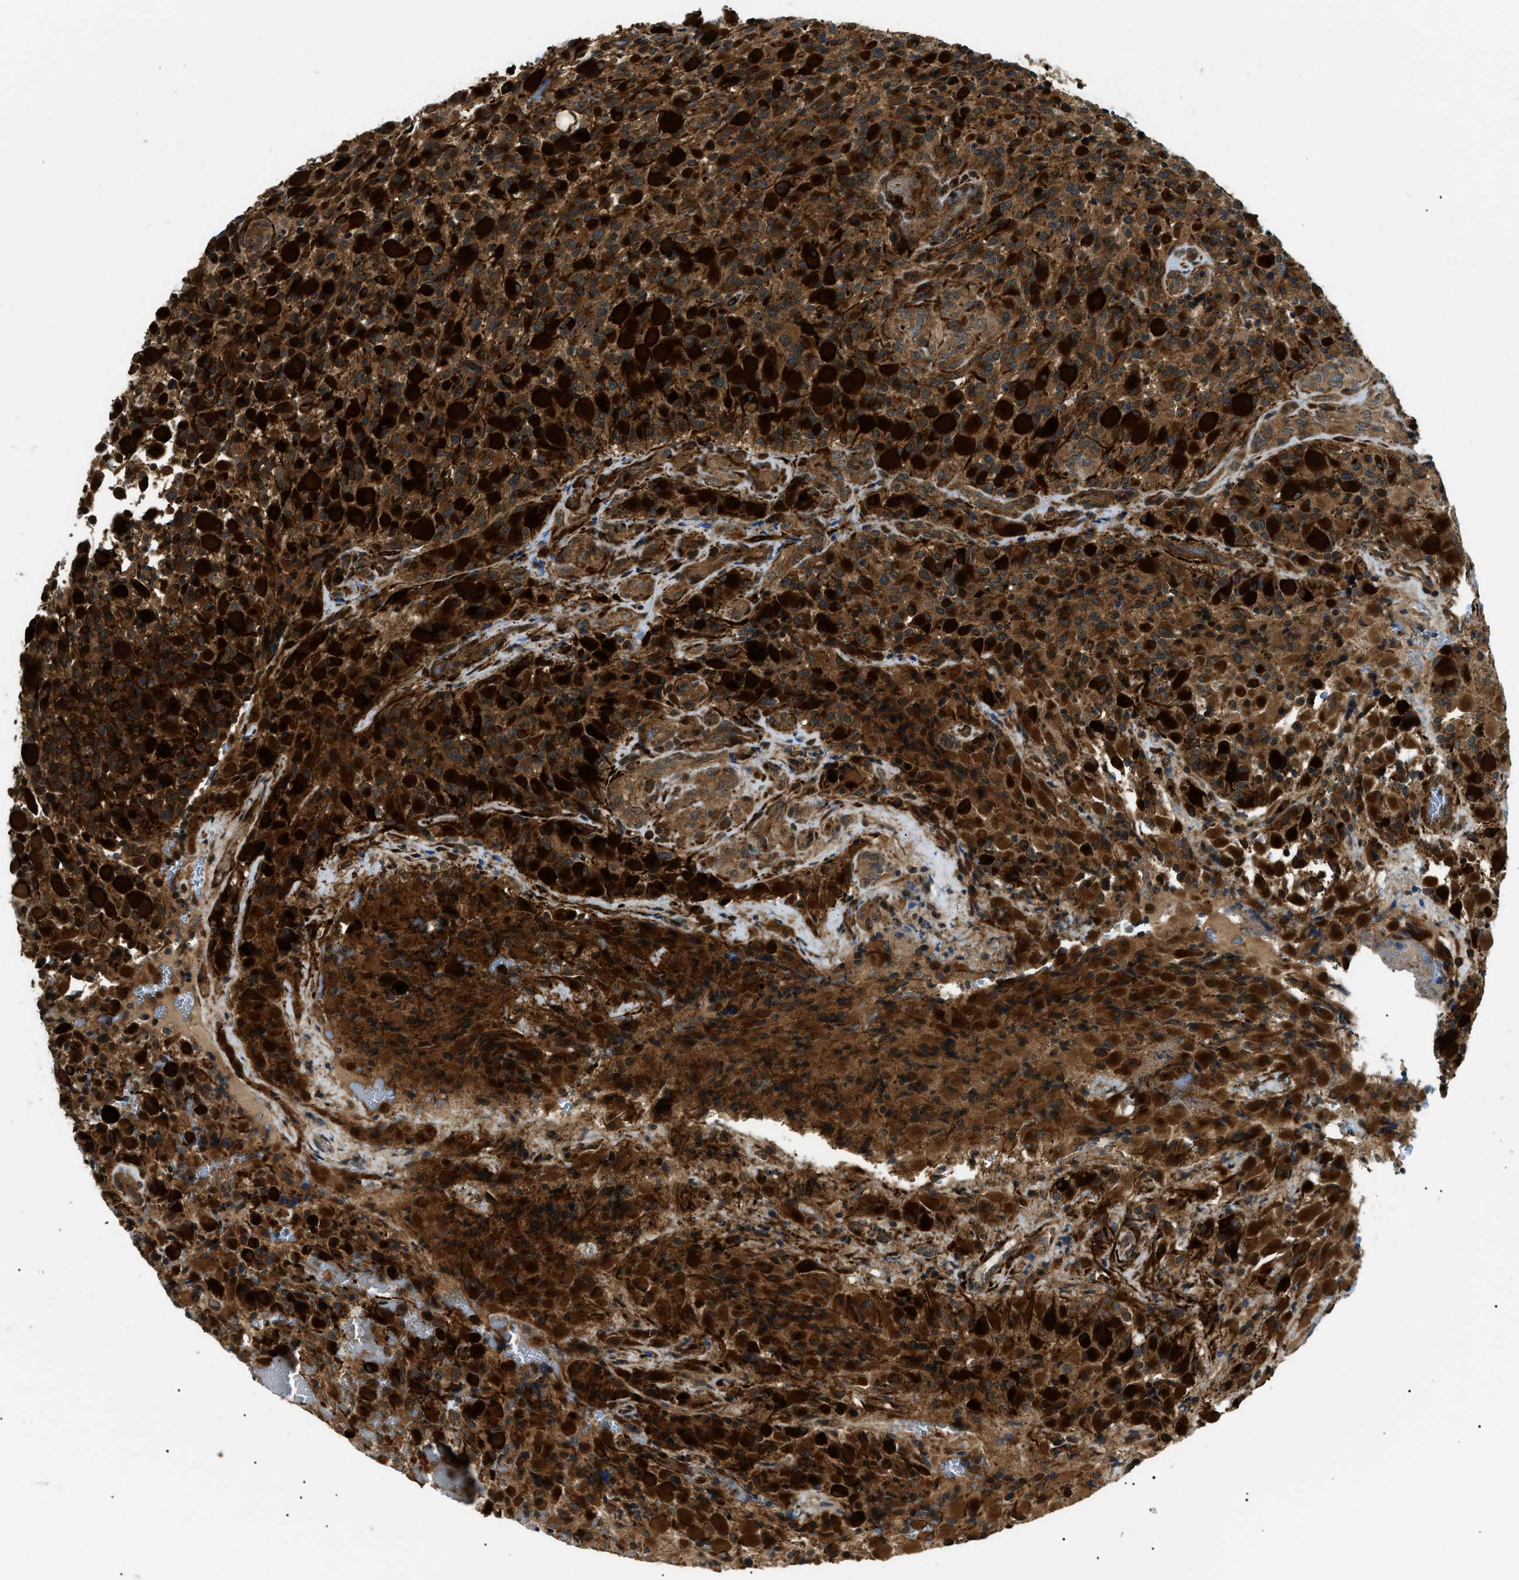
{"staining": {"intensity": "strong", "quantity": ">75%", "location": "cytoplasmic/membranous"}, "tissue": "glioma", "cell_type": "Tumor cells", "image_type": "cancer", "snomed": [{"axis": "morphology", "description": "Glioma, malignant, High grade"}, {"axis": "topography", "description": "Brain"}], "caption": "This image demonstrates high-grade glioma (malignant) stained with IHC to label a protein in brown. The cytoplasmic/membranous of tumor cells show strong positivity for the protein. Nuclei are counter-stained blue.", "gene": "ATP6AP1", "patient": {"sex": "male", "age": 71}}